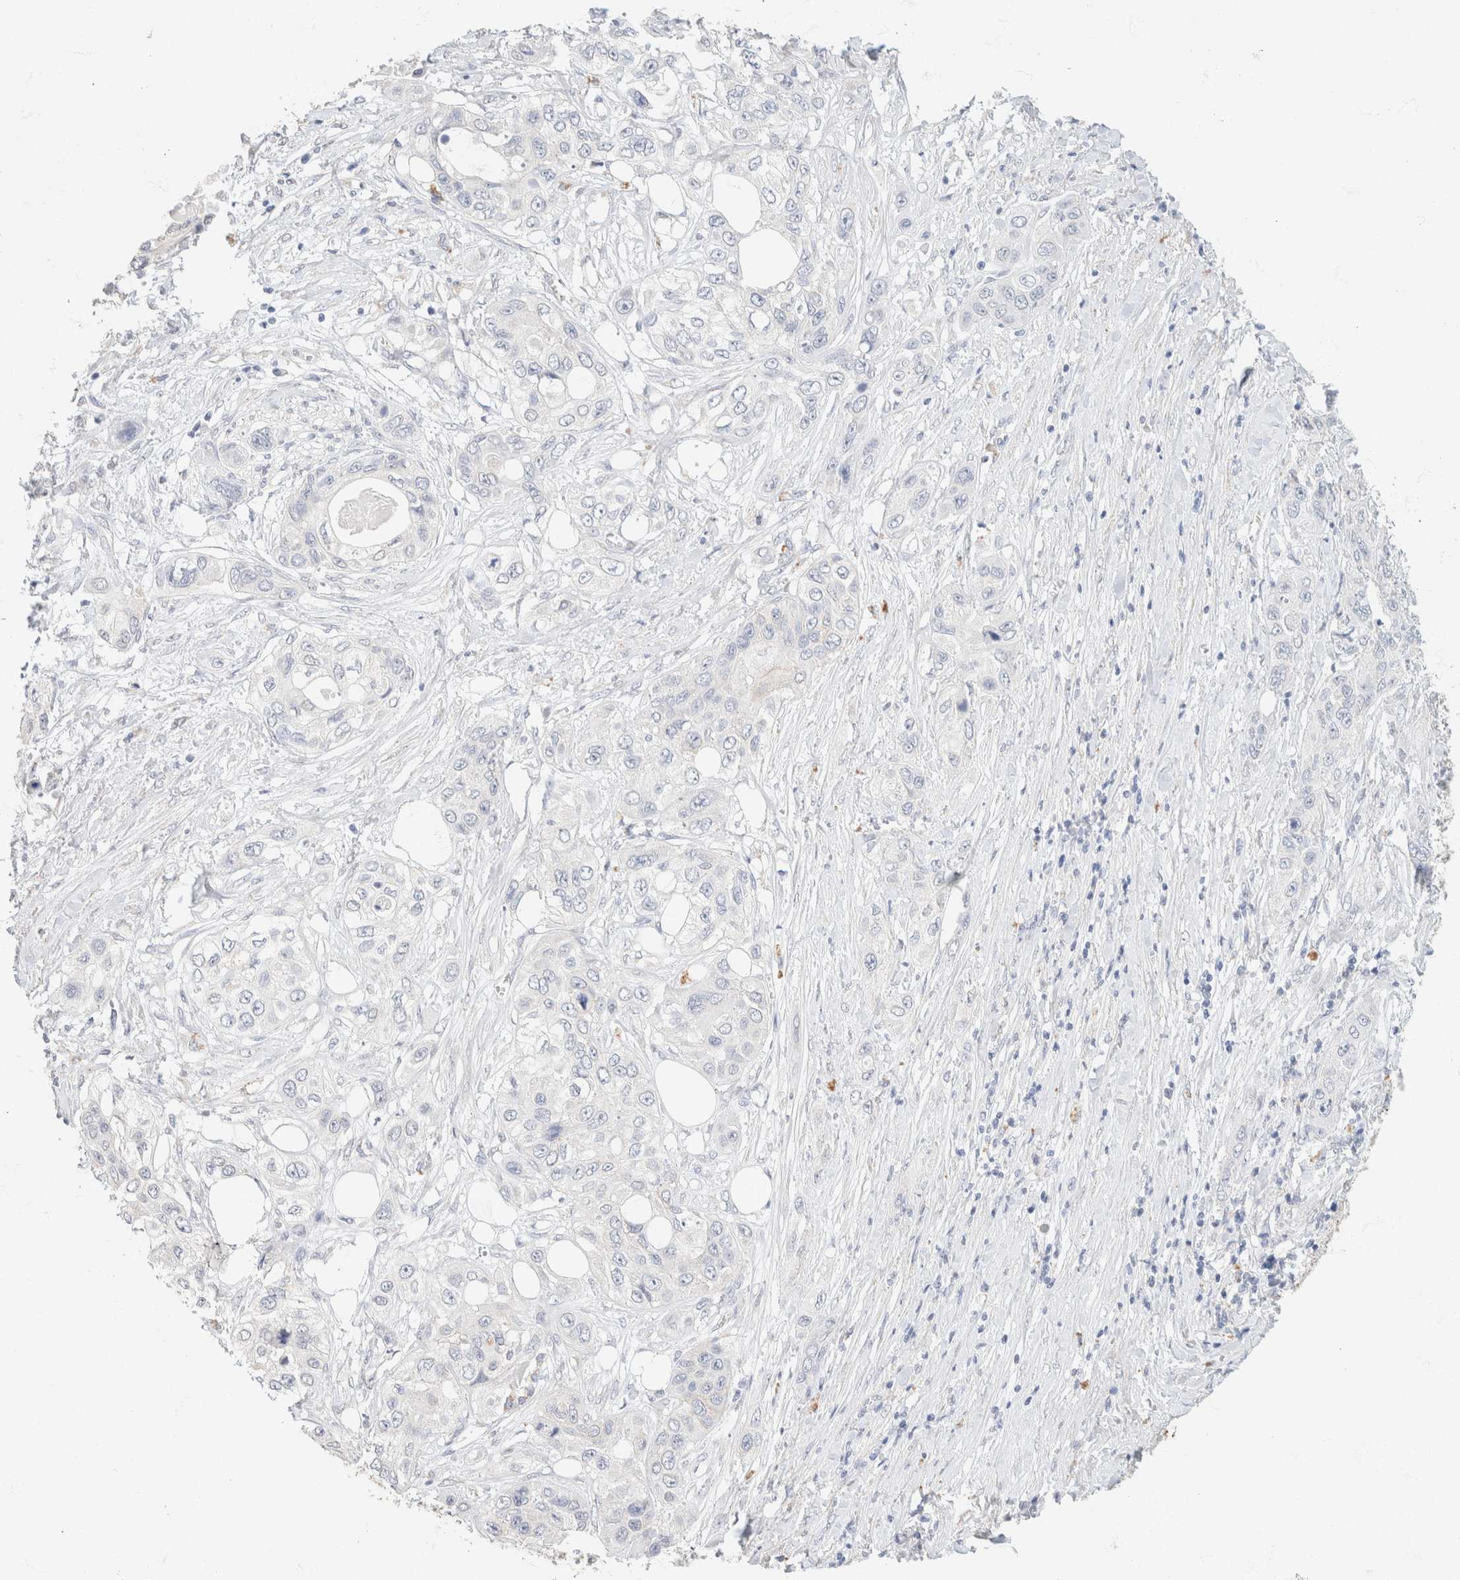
{"staining": {"intensity": "negative", "quantity": "none", "location": "none"}, "tissue": "pancreatic cancer", "cell_type": "Tumor cells", "image_type": "cancer", "snomed": [{"axis": "morphology", "description": "Adenocarcinoma, NOS"}, {"axis": "topography", "description": "Pancreas"}], "caption": "Tumor cells are negative for brown protein staining in pancreatic adenocarcinoma.", "gene": "CA12", "patient": {"sex": "female", "age": 70}}